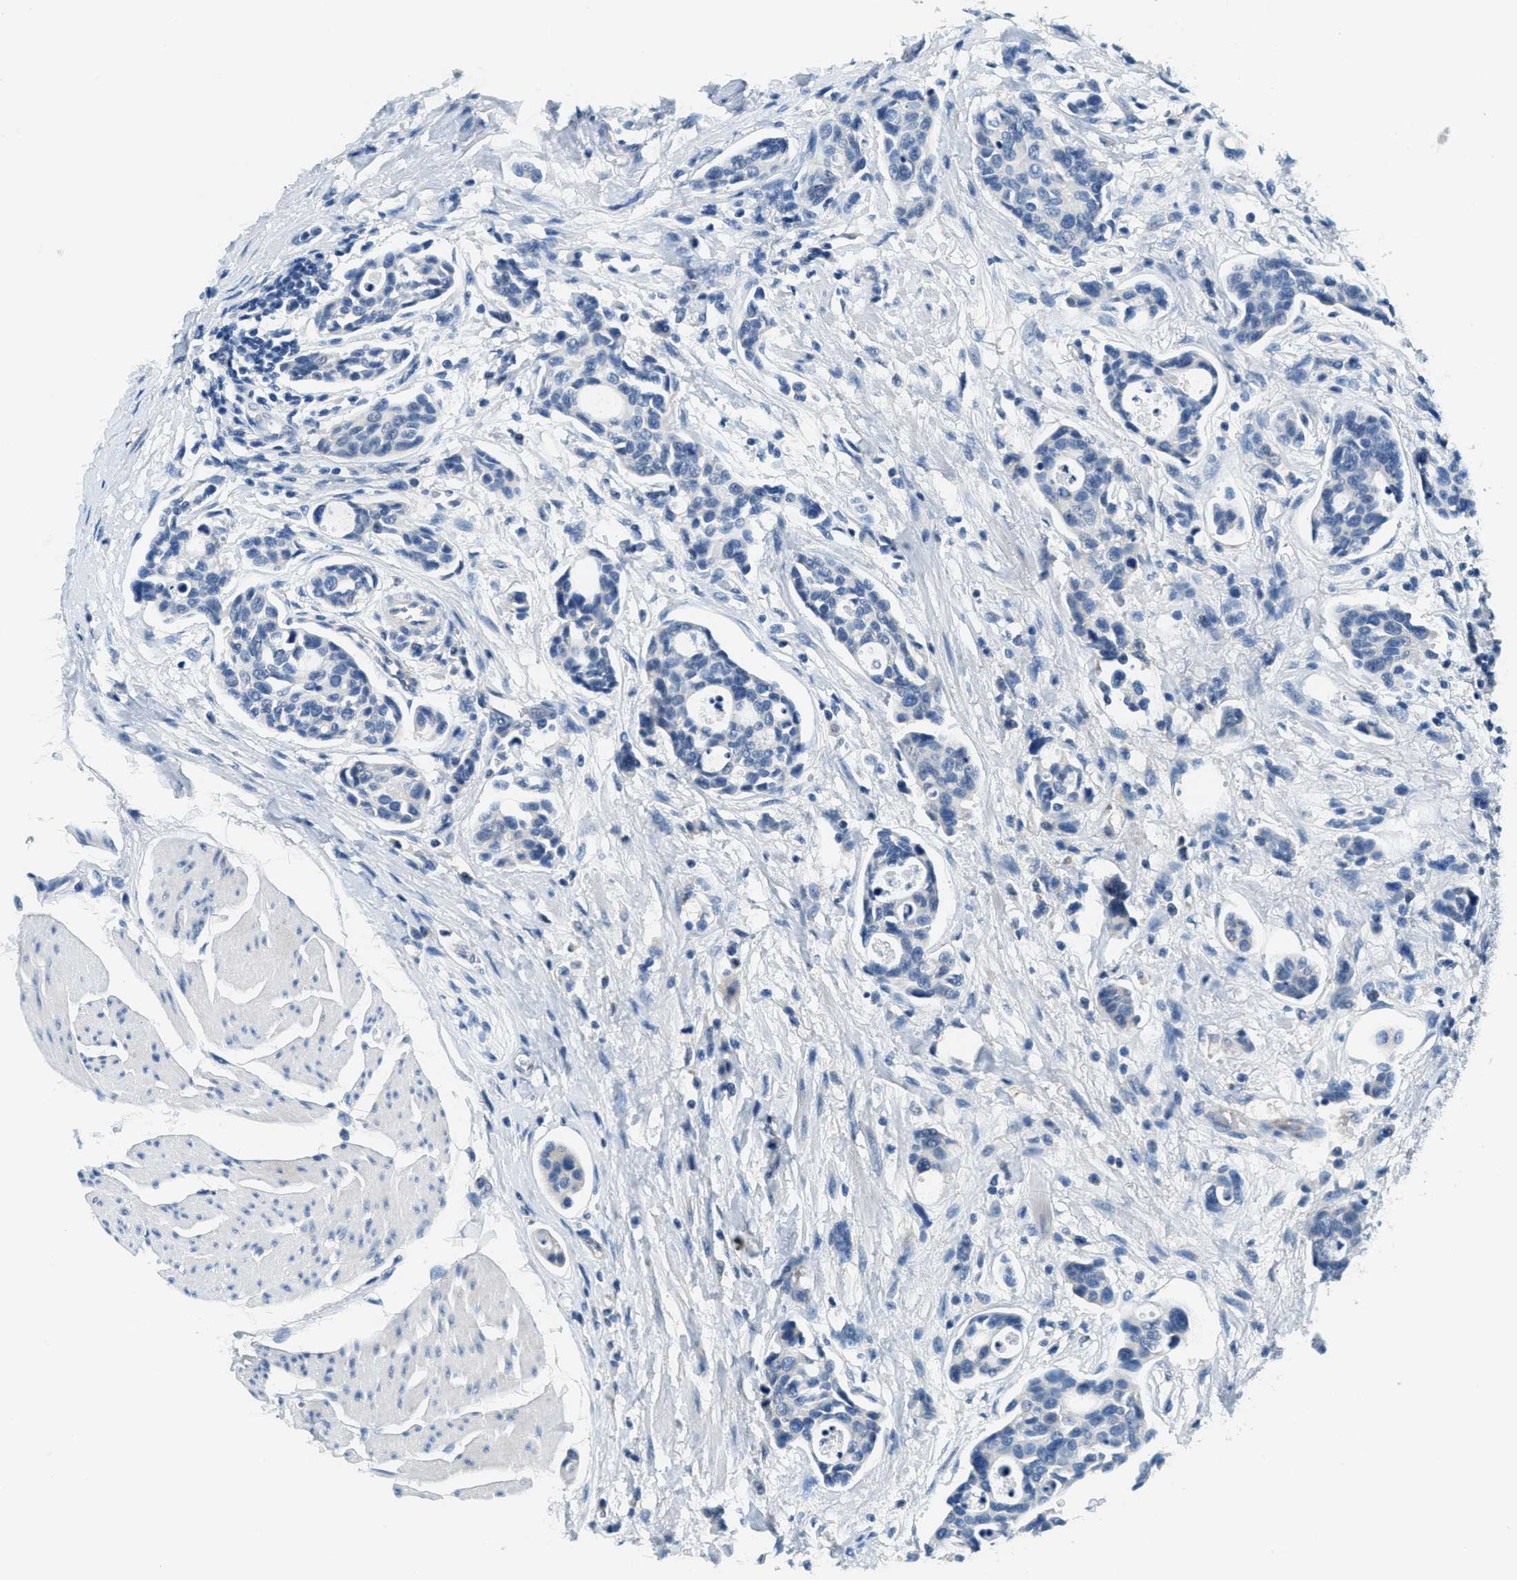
{"staining": {"intensity": "negative", "quantity": "none", "location": "none"}, "tissue": "urothelial cancer", "cell_type": "Tumor cells", "image_type": "cancer", "snomed": [{"axis": "morphology", "description": "Urothelial carcinoma, High grade"}, {"axis": "topography", "description": "Urinary bladder"}], "caption": "High power microscopy histopathology image of an immunohistochemistry (IHC) histopathology image of urothelial cancer, revealing no significant staining in tumor cells. (DAB IHC with hematoxylin counter stain).", "gene": "A2M", "patient": {"sex": "male", "age": 78}}